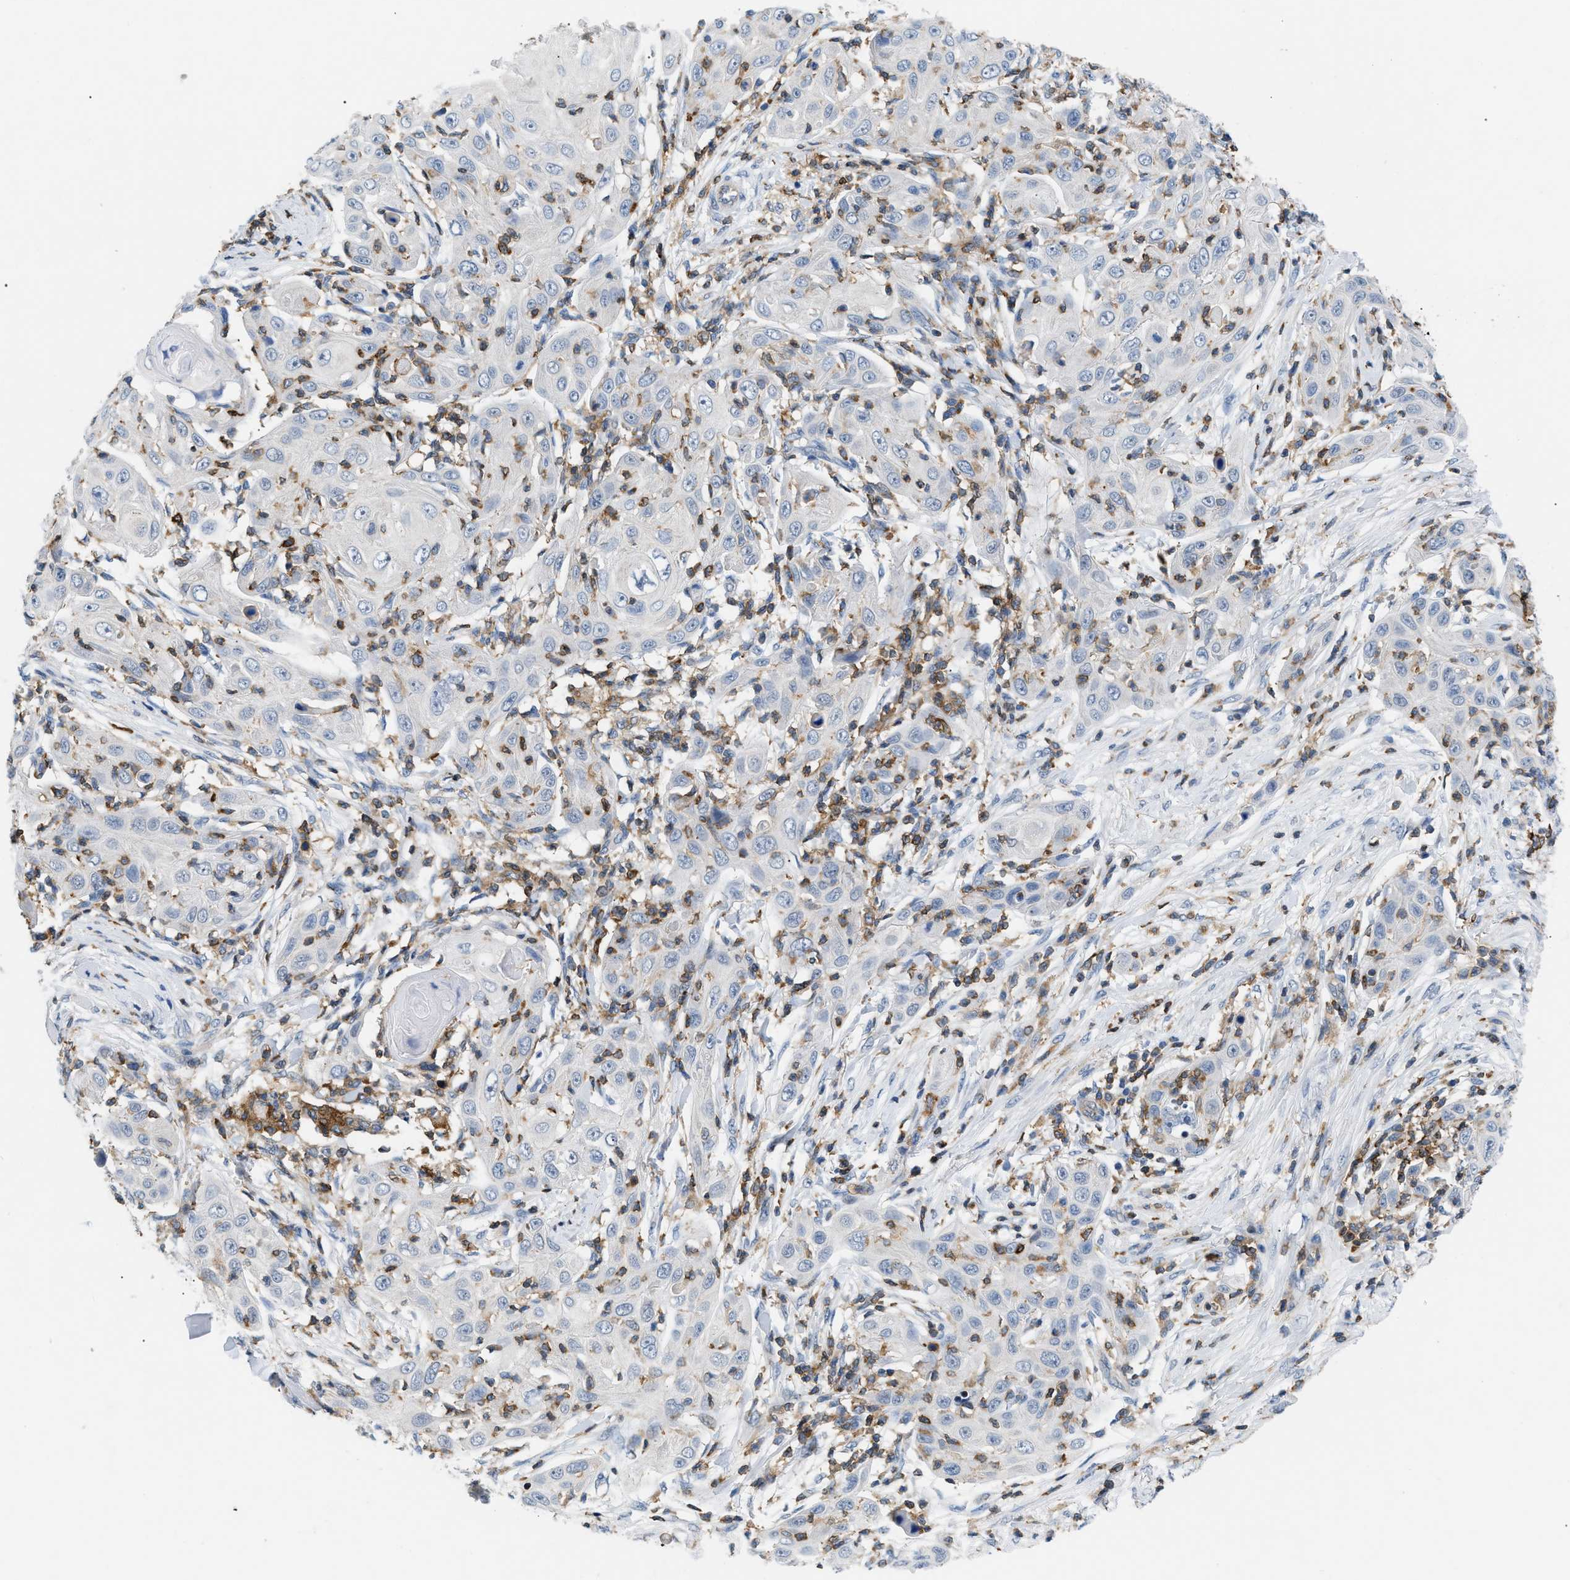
{"staining": {"intensity": "negative", "quantity": "none", "location": "none"}, "tissue": "skin cancer", "cell_type": "Tumor cells", "image_type": "cancer", "snomed": [{"axis": "morphology", "description": "Squamous cell carcinoma, NOS"}, {"axis": "topography", "description": "Skin"}], "caption": "The photomicrograph shows no staining of tumor cells in skin squamous cell carcinoma. (DAB (3,3'-diaminobenzidine) immunohistochemistry (IHC) with hematoxylin counter stain).", "gene": "INPP5D", "patient": {"sex": "female", "age": 88}}